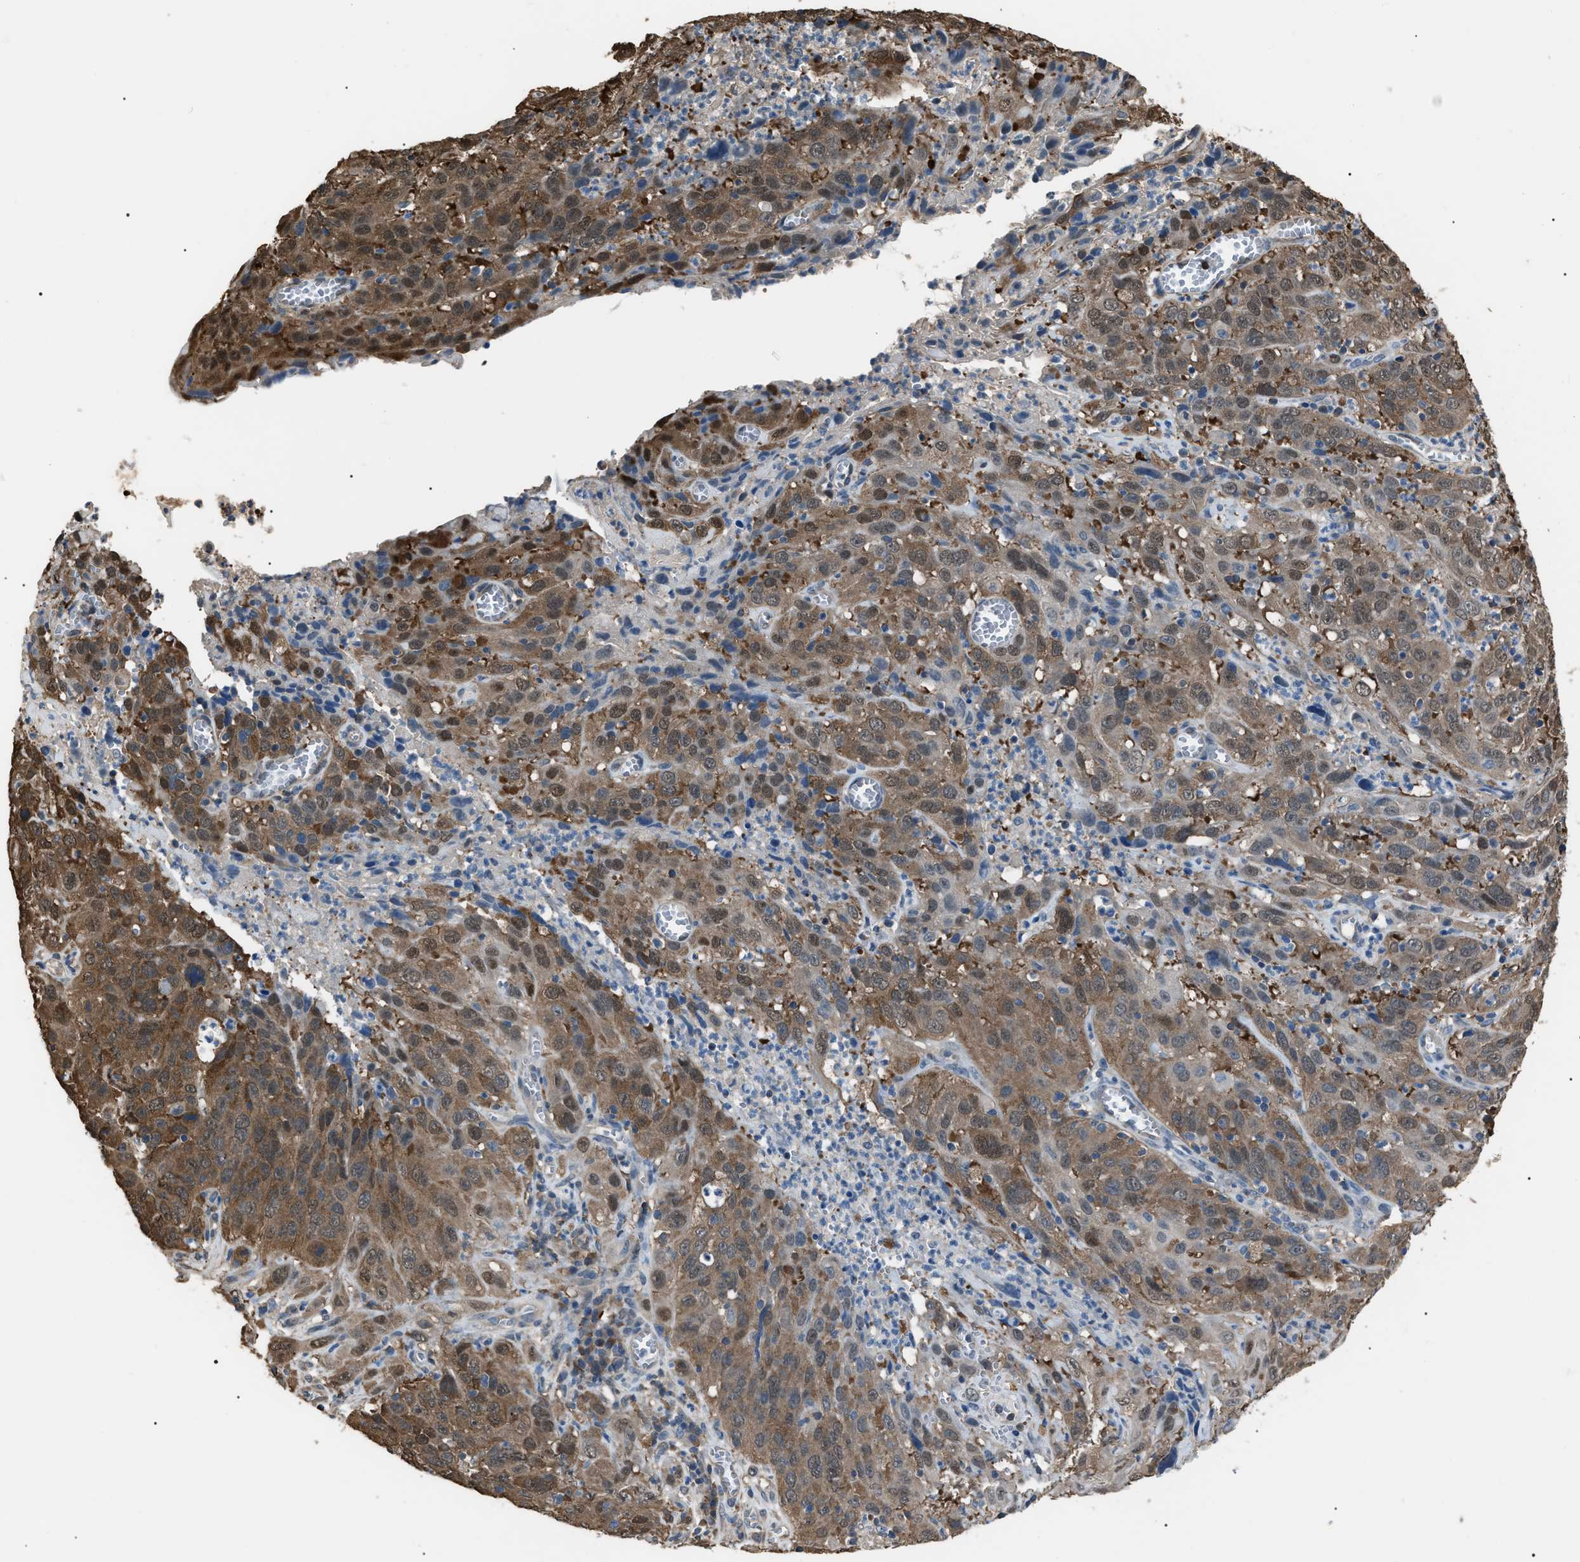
{"staining": {"intensity": "moderate", "quantity": ">75%", "location": "cytoplasmic/membranous,nuclear"}, "tissue": "cervical cancer", "cell_type": "Tumor cells", "image_type": "cancer", "snomed": [{"axis": "morphology", "description": "Squamous cell carcinoma, NOS"}, {"axis": "topography", "description": "Cervix"}], "caption": "Immunohistochemical staining of cervical cancer exhibits medium levels of moderate cytoplasmic/membranous and nuclear expression in approximately >75% of tumor cells.", "gene": "PDCD5", "patient": {"sex": "female", "age": 32}}